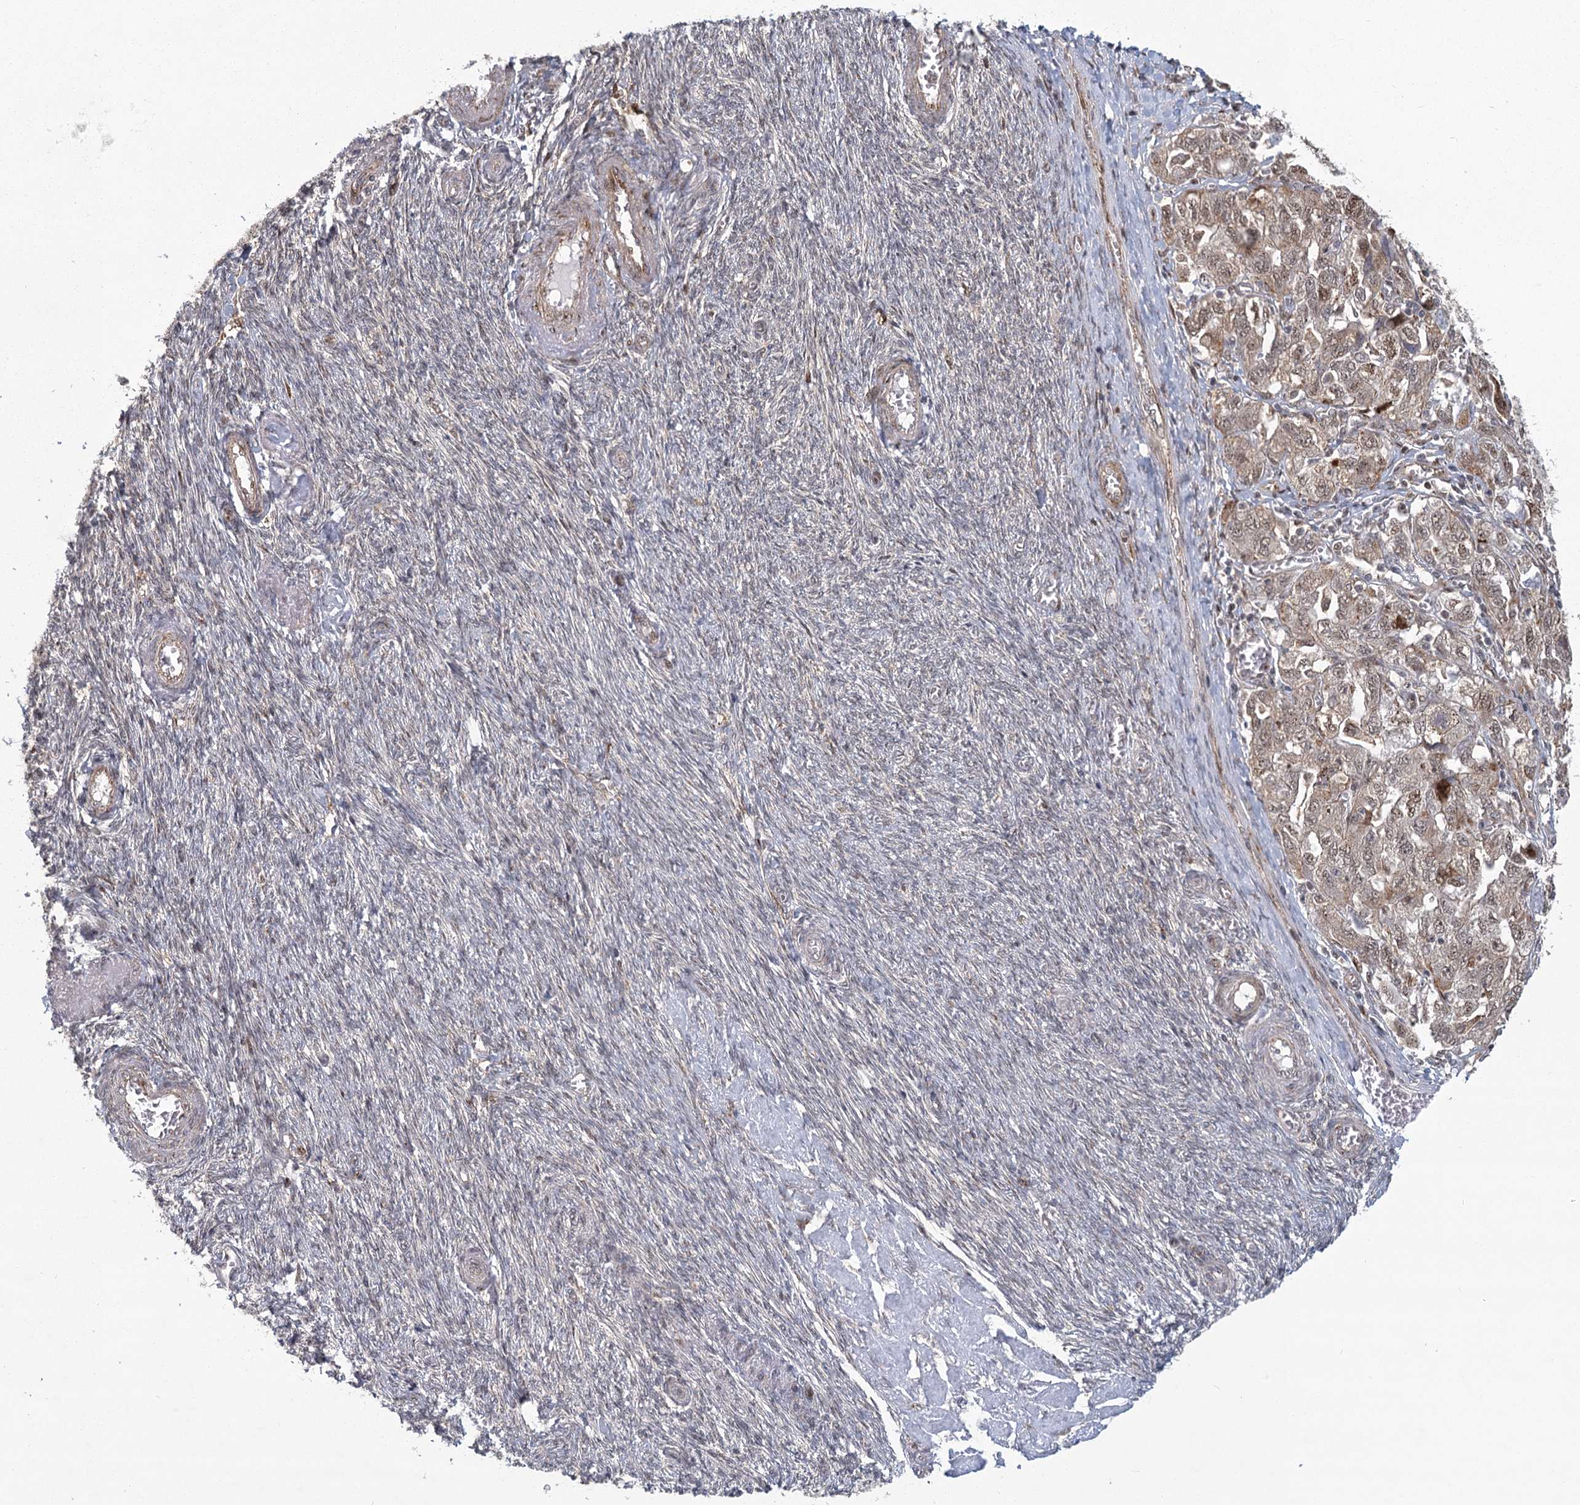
{"staining": {"intensity": "weak", "quantity": ">75%", "location": "cytoplasmic/membranous,nuclear"}, "tissue": "ovarian cancer", "cell_type": "Tumor cells", "image_type": "cancer", "snomed": [{"axis": "morphology", "description": "Carcinoma, NOS"}, {"axis": "morphology", "description": "Cystadenocarcinoma, serous, NOS"}, {"axis": "topography", "description": "Ovary"}], "caption": "An IHC image of neoplastic tissue is shown. Protein staining in brown shows weak cytoplasmic/membranous and nuclear positivity in ovarian cancer within tumor cells.", "gene": "PARM1", "patient": {"sex": "female", "age": 69}}